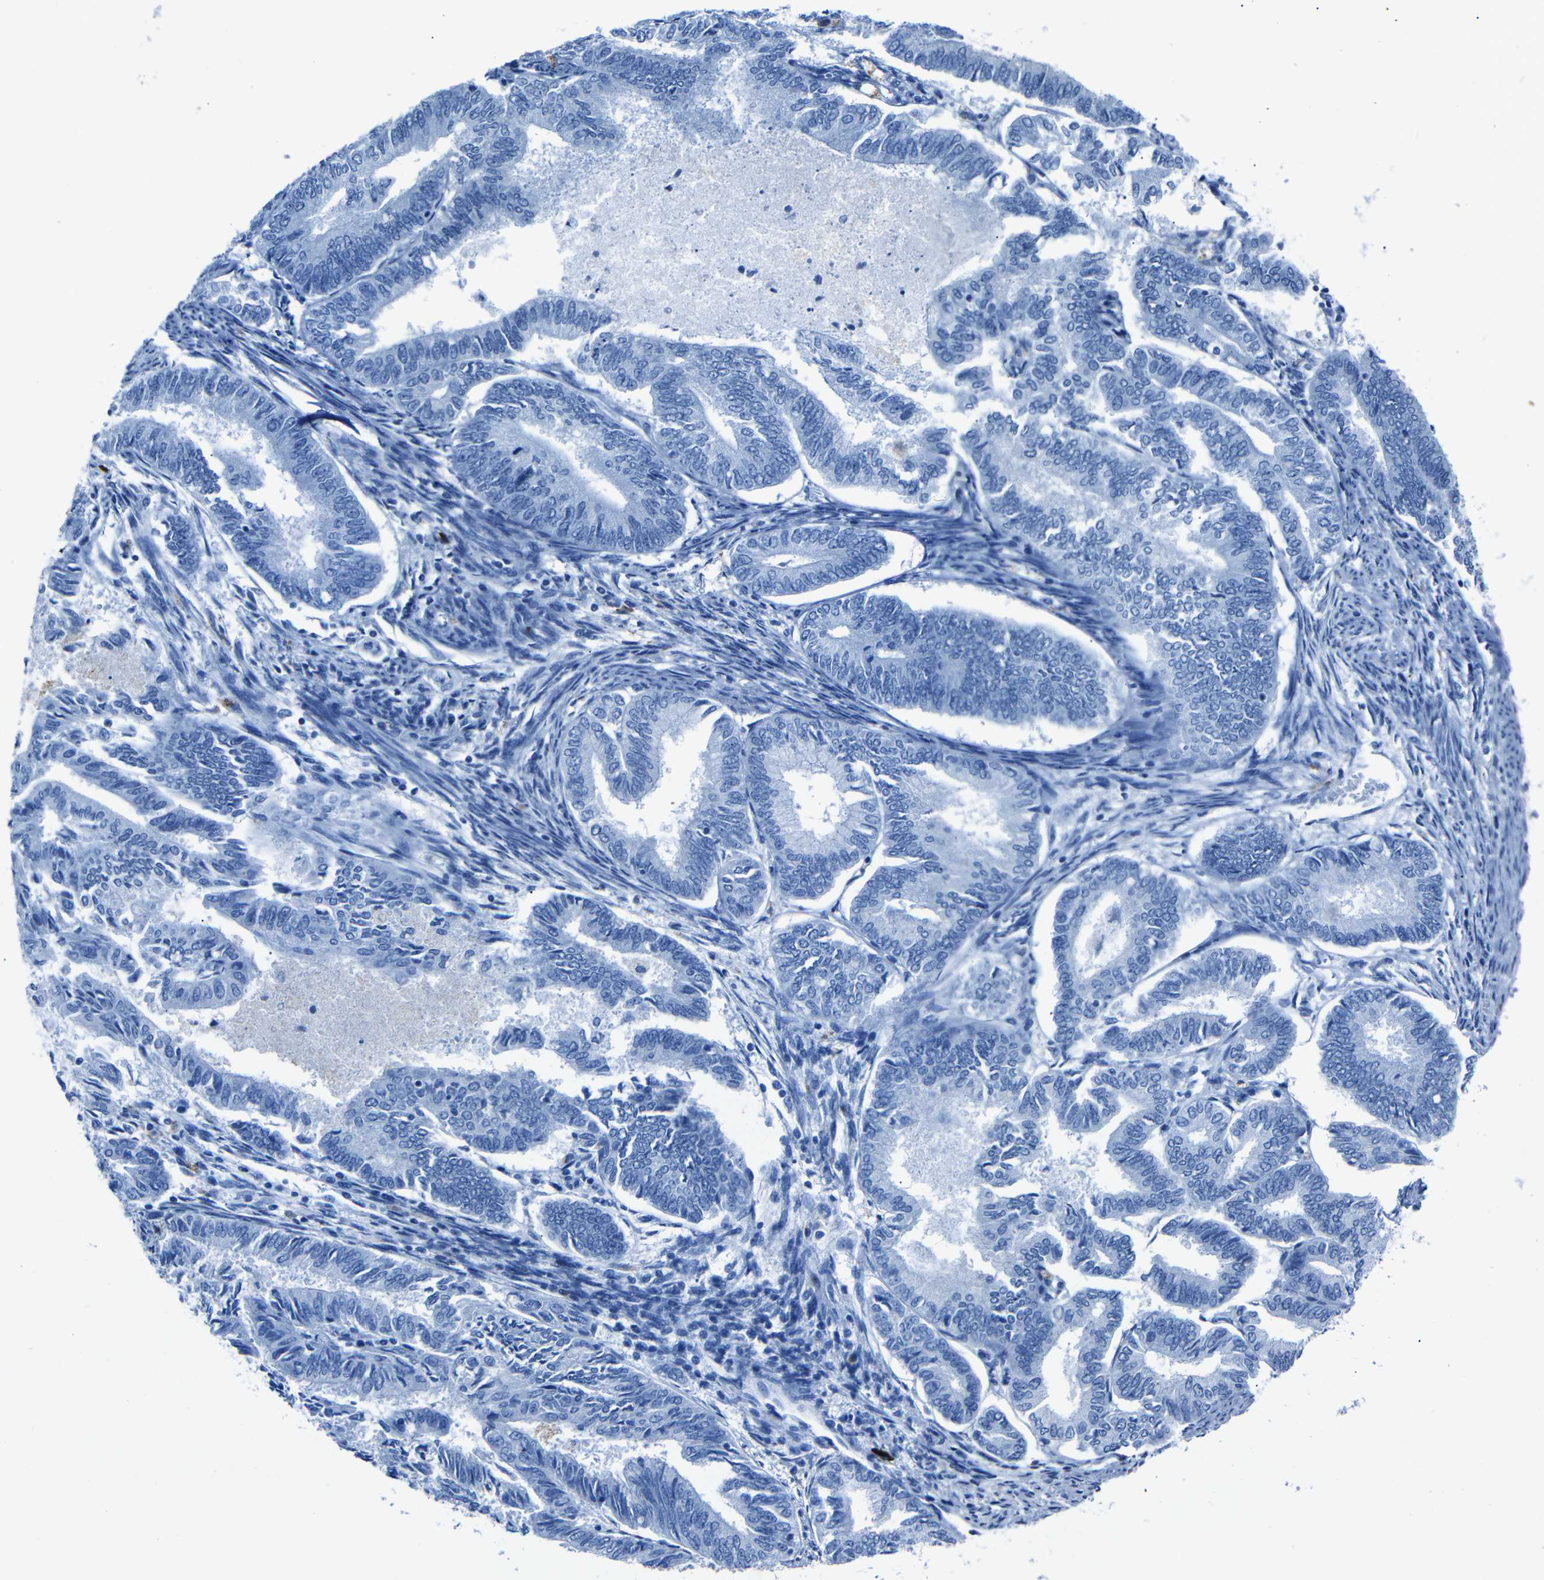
{"staining": {"intensity": "negative", "quantity": "none", "location": "none"}, "tissue": "endometrial cancer", "cell_type": "Tumor cells", "image_type": "cancer", "snomed": [{"axis": "morphology", "description": "Adenocarcinoma, NOS"}, {"axis": "topography", "description": "Endometrium"}], "caption": "High magnification brightfield microscopy of adenocarcinoma (endometrial) stained with DAB (3,3'-diaminobenzidine) (brown) and counterstained with hematoxylin (blue): tumor cells show no significant positivity.", "gene": "CLDN11", "patient": {"sex": "female", "age": 86}}